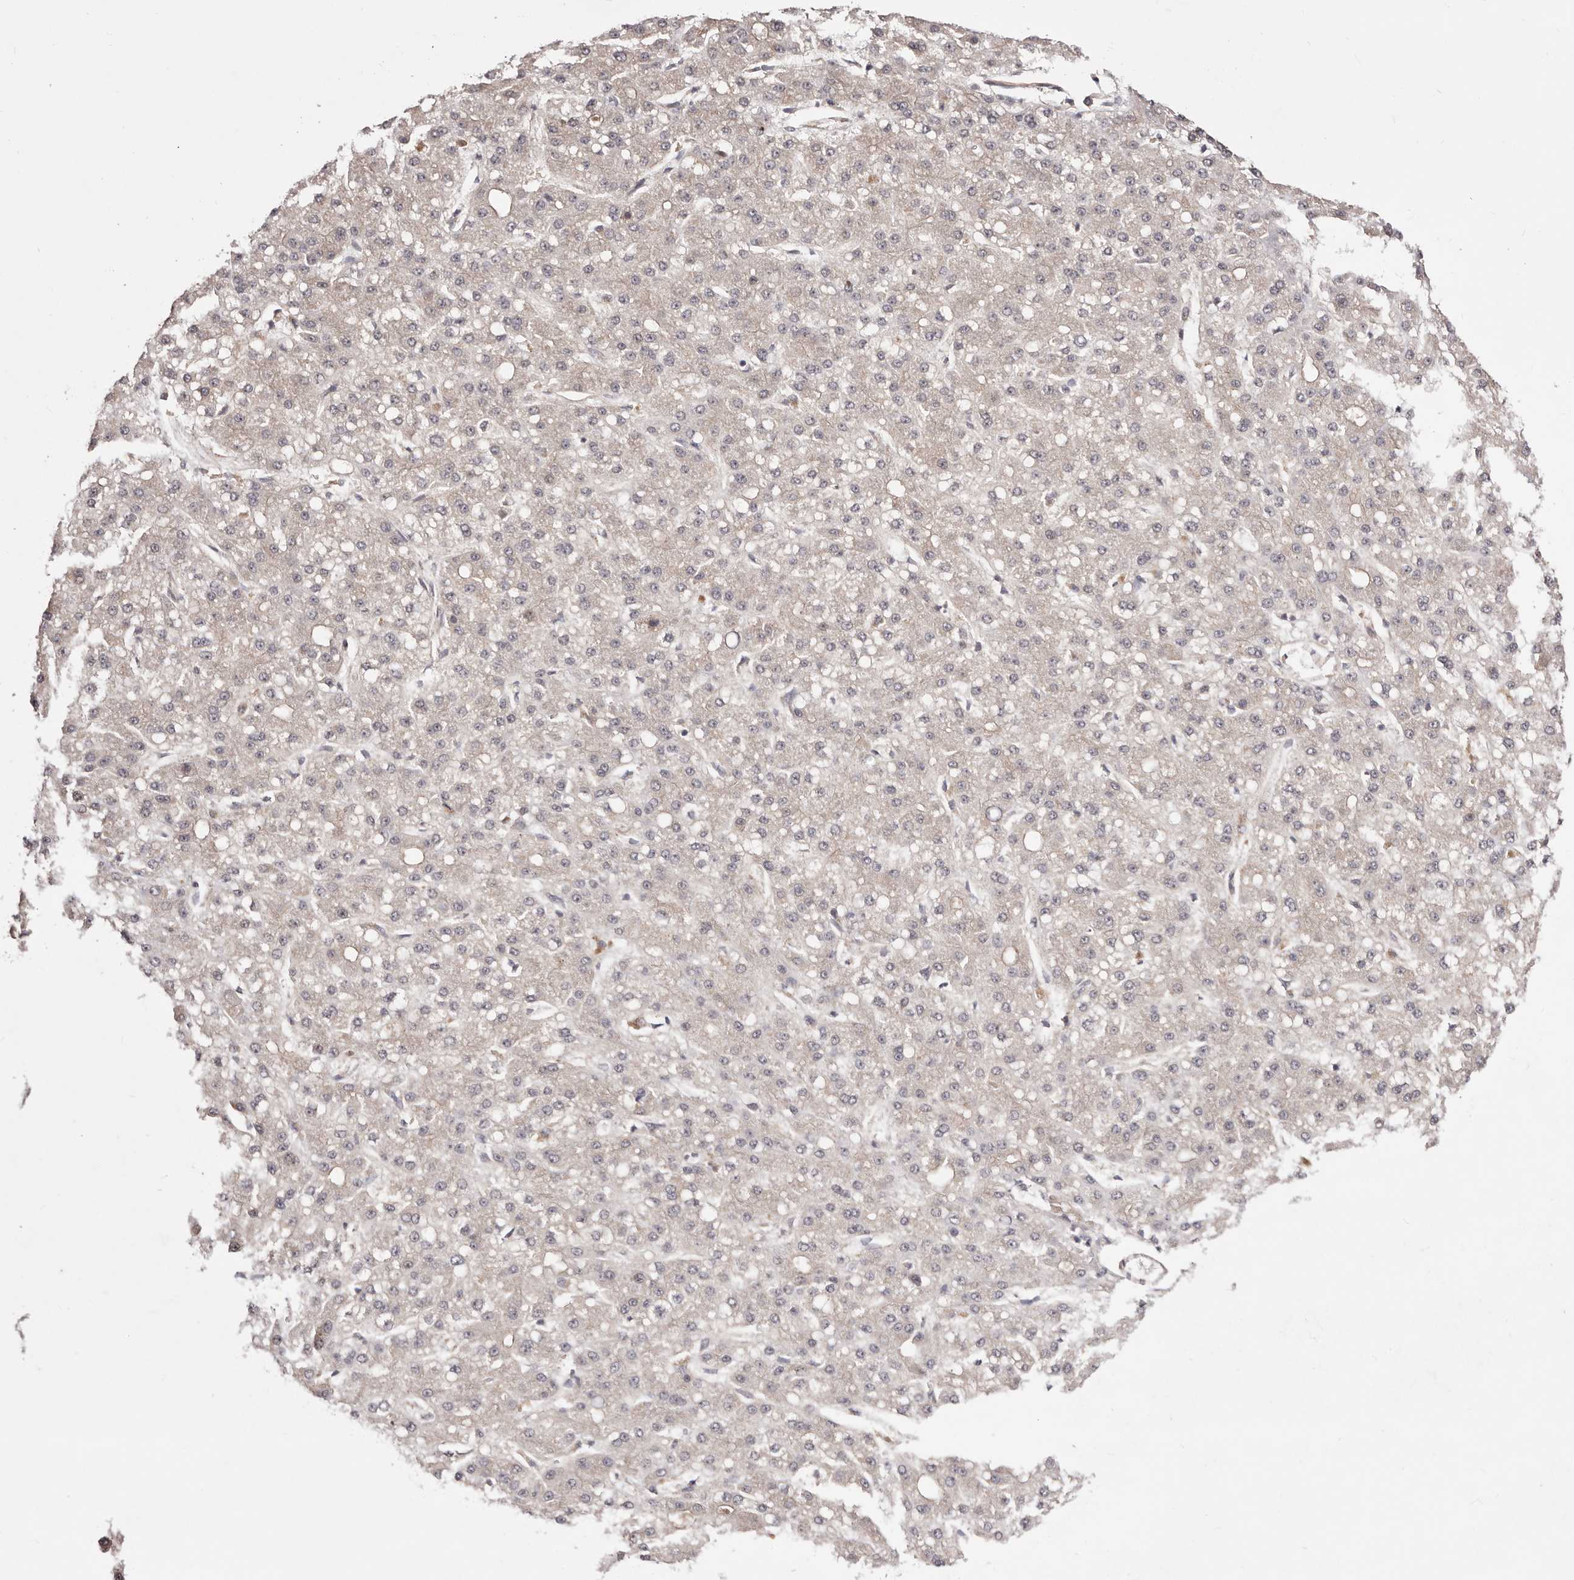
{"staining": {"intensity": "negative", "quantity": "none", "location": "none"}, "tissue": "liver cancer", "cell_type": "Tumor cells", "image_type": "cancer", "snomed": [{"axis": "morphology", "description": "Carcinoma, Hepatocellular, NOS"}, {"axis": "topography", "description": "Liver"}], "caption": "A histopathology image of human liver hepatocellular carcinoma is negative for staining in tumor cells. The staining is performed using DAB brown chromogen with nuclei counter-stained in using hematoxylin.", "gene": "EGR3", "patient": {"sex": "male", "age": 67}}